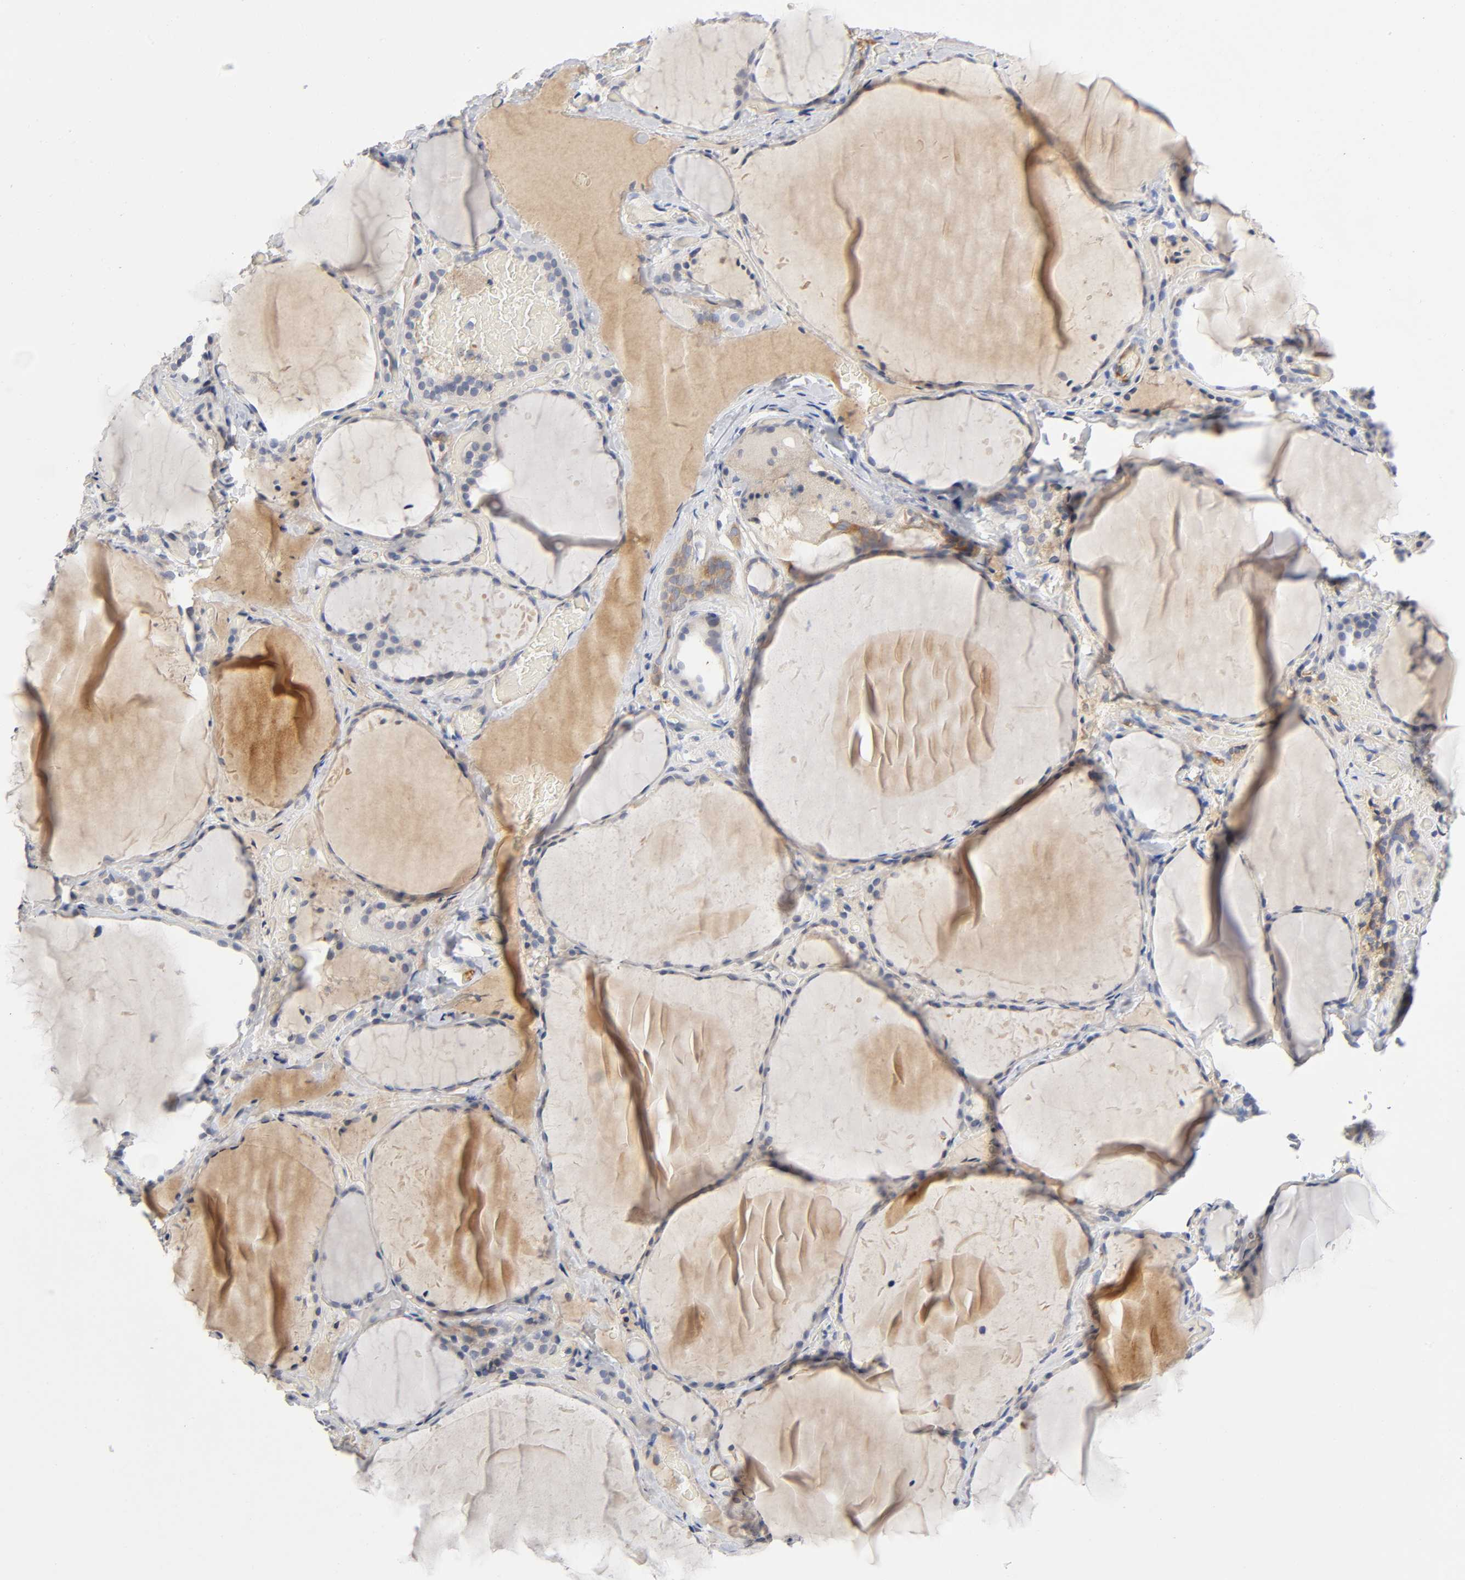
{"staining": {"intensity": "weak", "quantity": "25%-75%", "location": "cytoplasmic/membranous"}, "tissue": "thyroid gland", "cell_type": "Glandular cells", "image_type": "normal", "snomed": [{"axis": "morphology", "description": "Normal tissue, NOS"}, {"axis": "topography", "description": "Thyroid gland"}], "caption": "High-magnification brightfield microscopy of normal thyroid gland stained with DAB (3,3'-diaminobenzidine) (brown) and counterstained with hematoxylin (blue). glandular cells exhibit weak cytoplasmic/membranous staining is seen in about25%-75% of cells.", "gene": "NOVA1", "patient": {"sex": "female", "age": 22}}